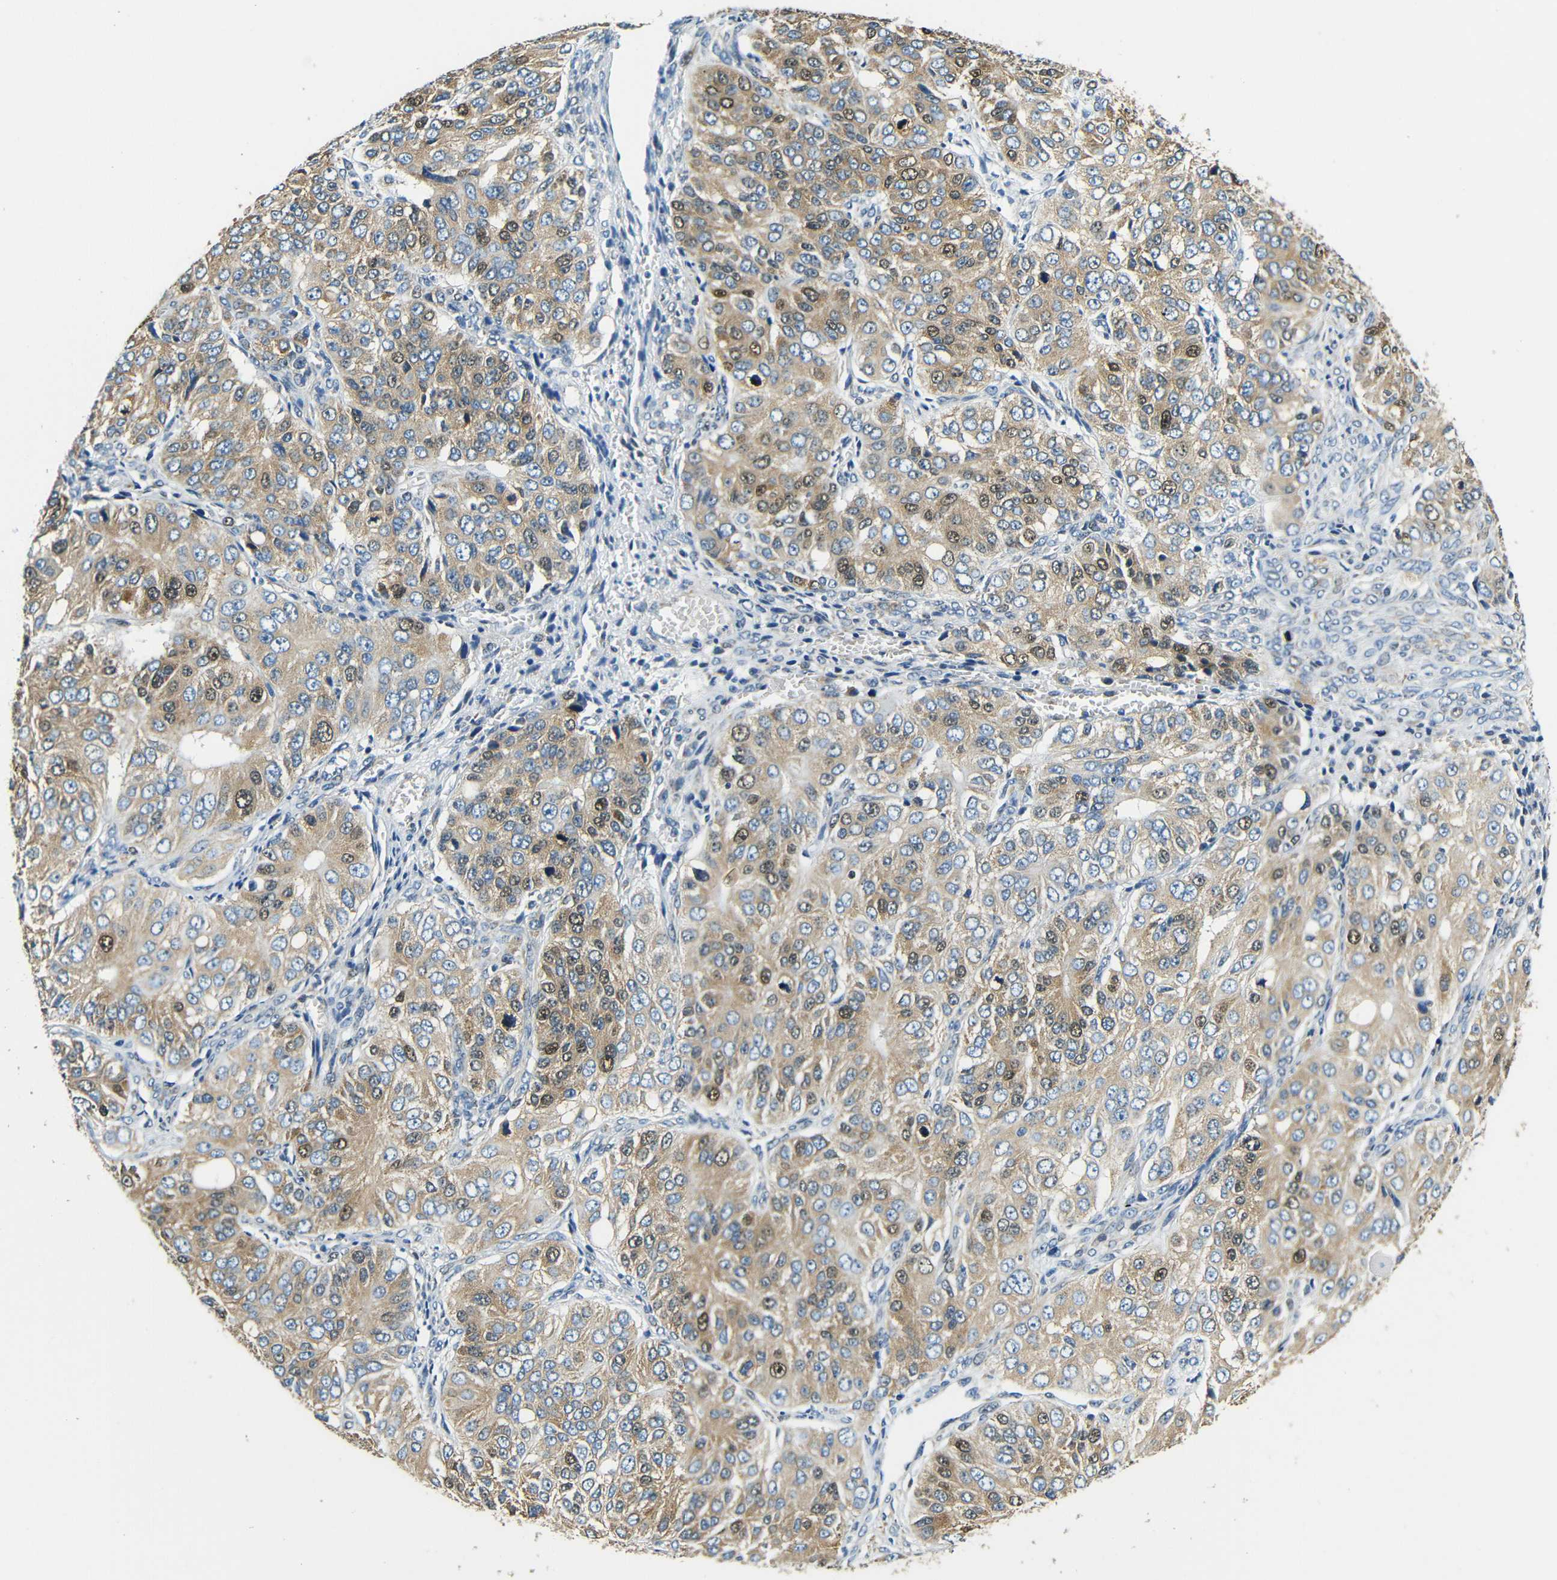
{"staining": {"intensity": "moderate", "quantity": ">75%", "location": "cytoplasmic/membranous,nuclear"}, "tissue": "ovarian cancer", "cell_type": "Tumor cells", "image_type": "cancer", "snomed": [{"axis": "morphology", "description": "Carcinoma, endometroid"}, {"axis": "topography", "description": "Ovary"}], "caption": "Immunohistochemistry (IHC) staining of ovarian cancer (endometroid carcinoma), which reveals medium levels of moderate cytoplasmic/membranous and nuclear positivity in approximately >75% of tumor cells indicating moderate cytoplasmic/membranous and nuclear protein positivity. The staining was performed using DAB (brown) for protein detection and nuclei were counterstained in hematoxylin (blue).", "gene": "VAPB", "patient": {"sex": "female", "age": 51}}